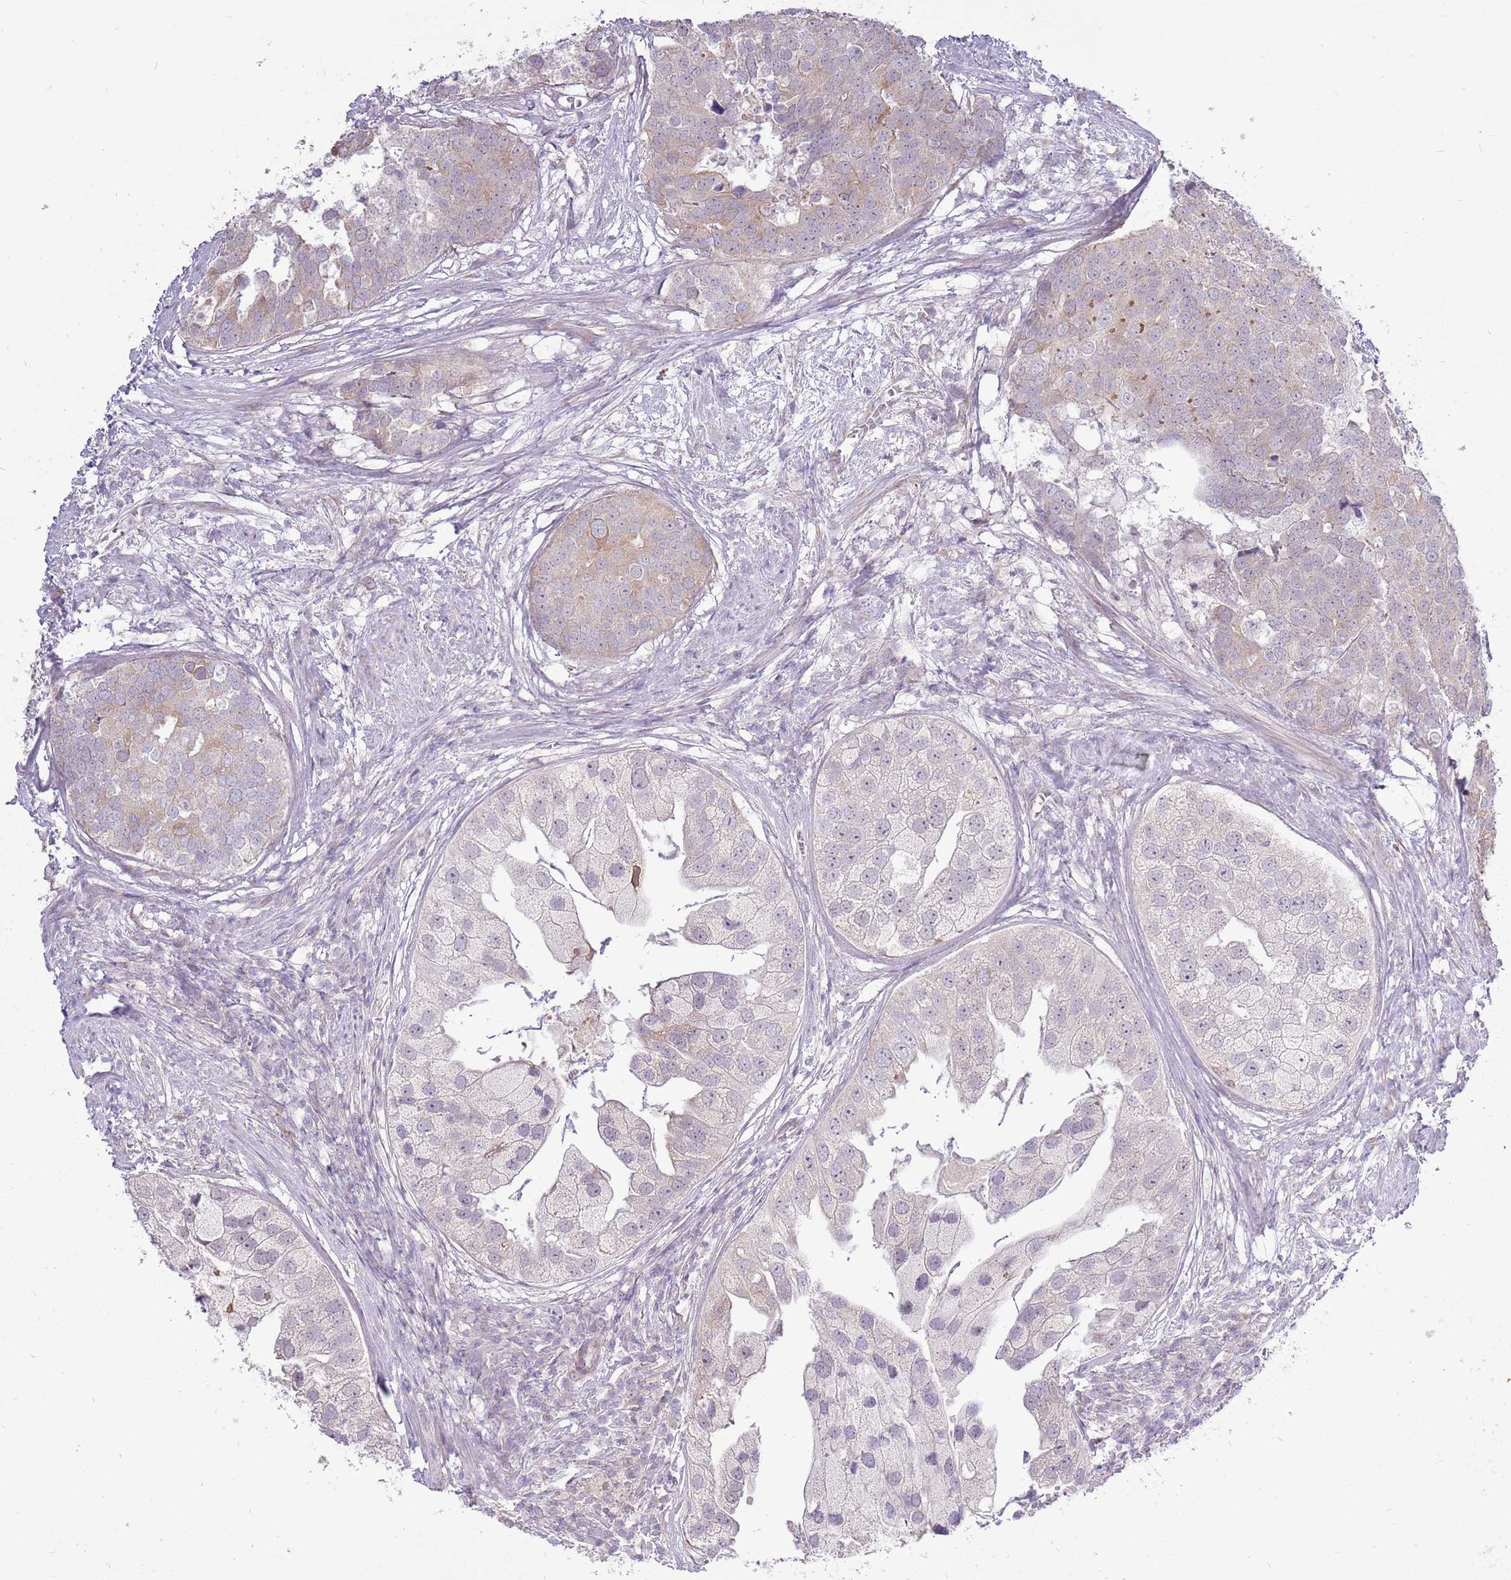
{"staining": {"intensity": "weak", "quantity": "<25%", "location": "cytoplasmic/membranous"}, "tissue": "prostate cancer", "cell_type": "Tumor cells", "image_type": "cancer", "snomed": [{"axis": "morphology", "description": "Adenocarcinoma, High grade"}, {"axis": "topography", "description": "Prostate"}], "caption": "This is a histopathology image of immunohistochemistry staining of prostate cancer, which shows no staining in tumor cells.", "gene": "UGGT2", "patient": {"sex": "male", "age": 62}}